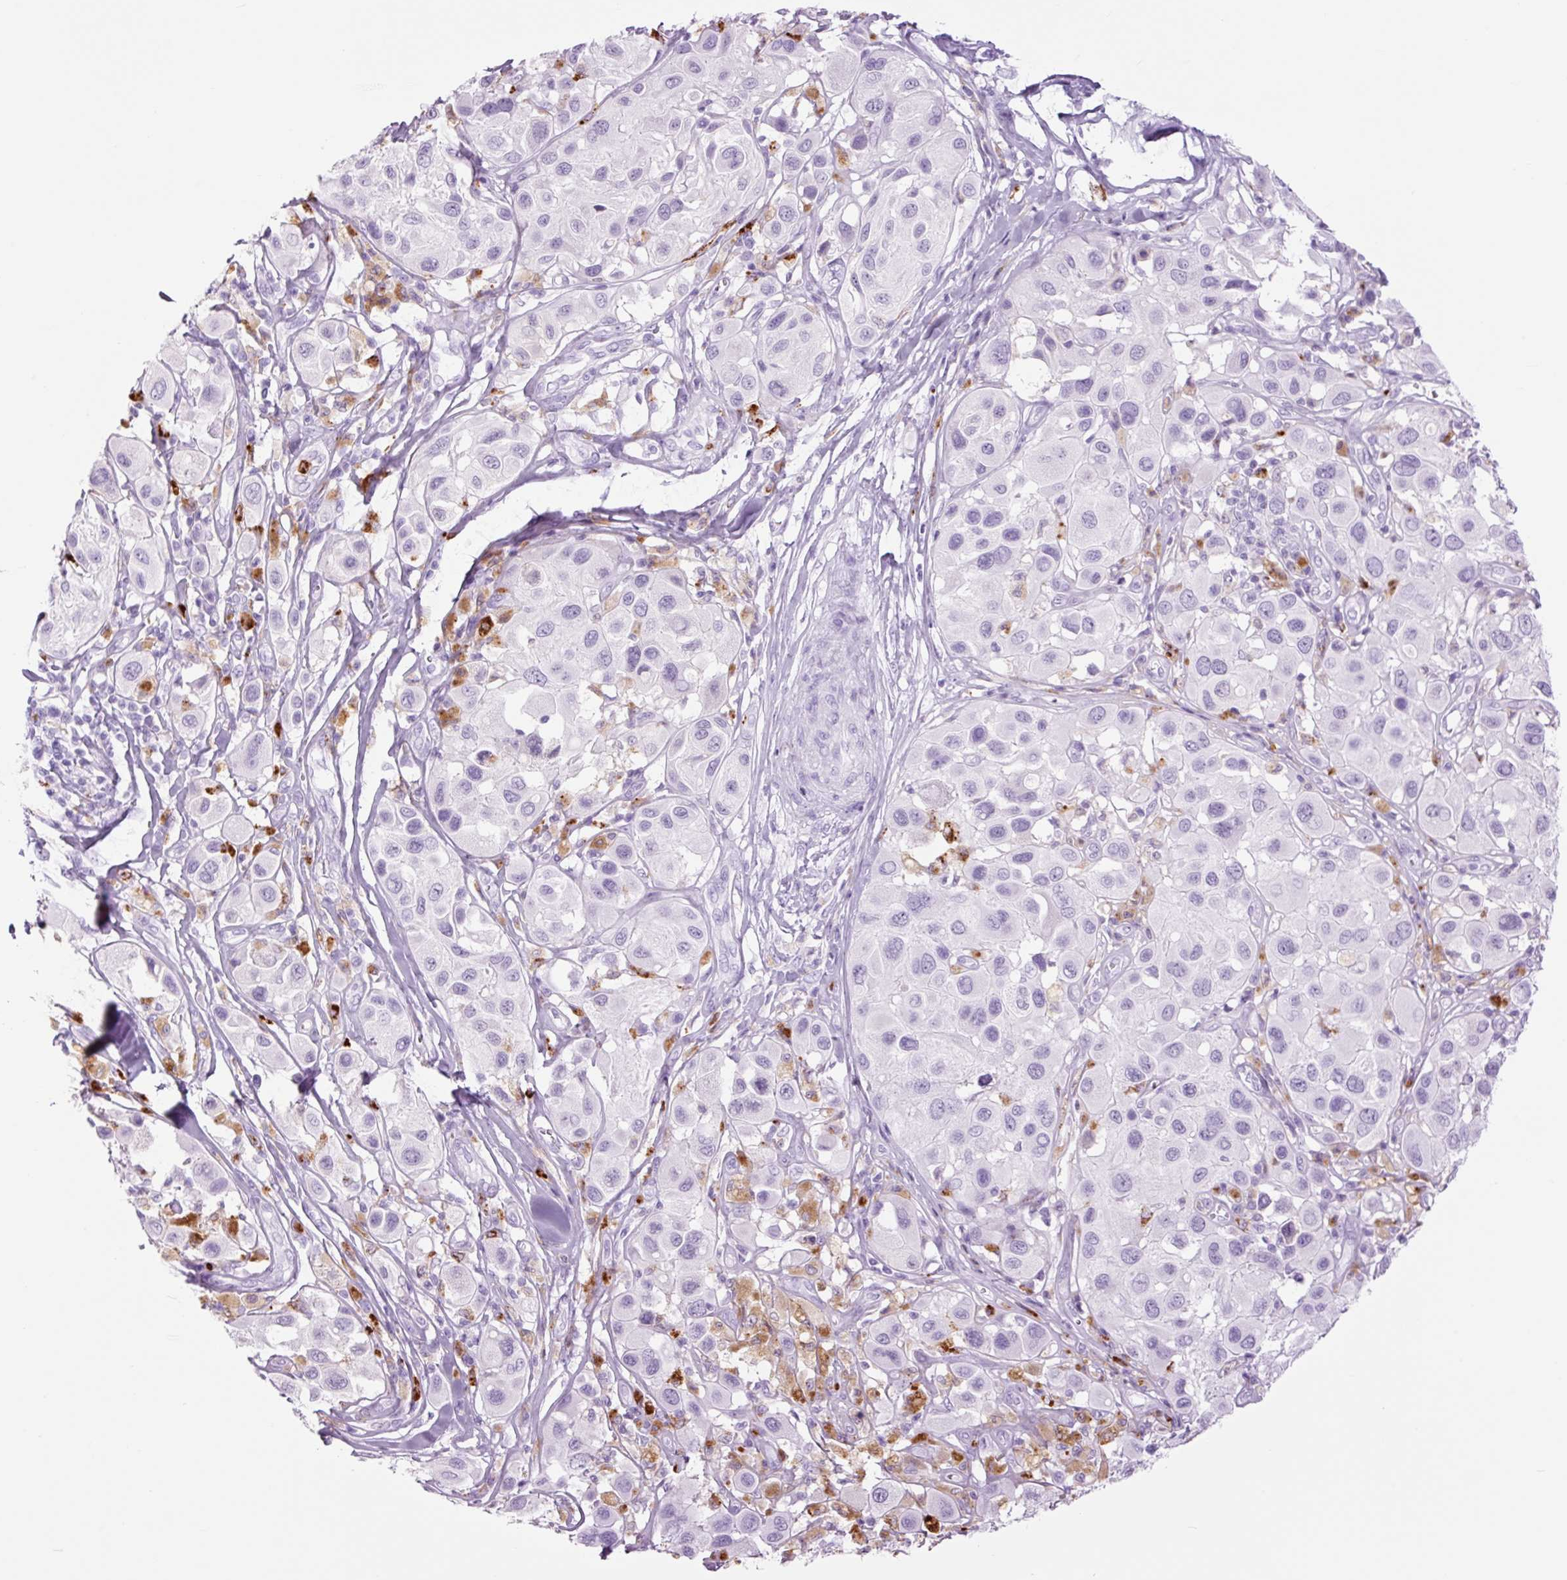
{"staining": {"intensity": "negative", "quantity": "none", "location": "none"}, "tissue": "melanoma", "cell_type": "Tumor cells", "image_type": "cancer", "snomed": [{"axis": "morphology", "description": "Malignant melanoma, Metastatic site"}, {"axis": "topography", "description": "Skin"}], "caption": "IHC of melanoma exhibits no positivity in tumor cells.", "gene": "LYZ", "patient": {"sex": "male", "age": 41}}